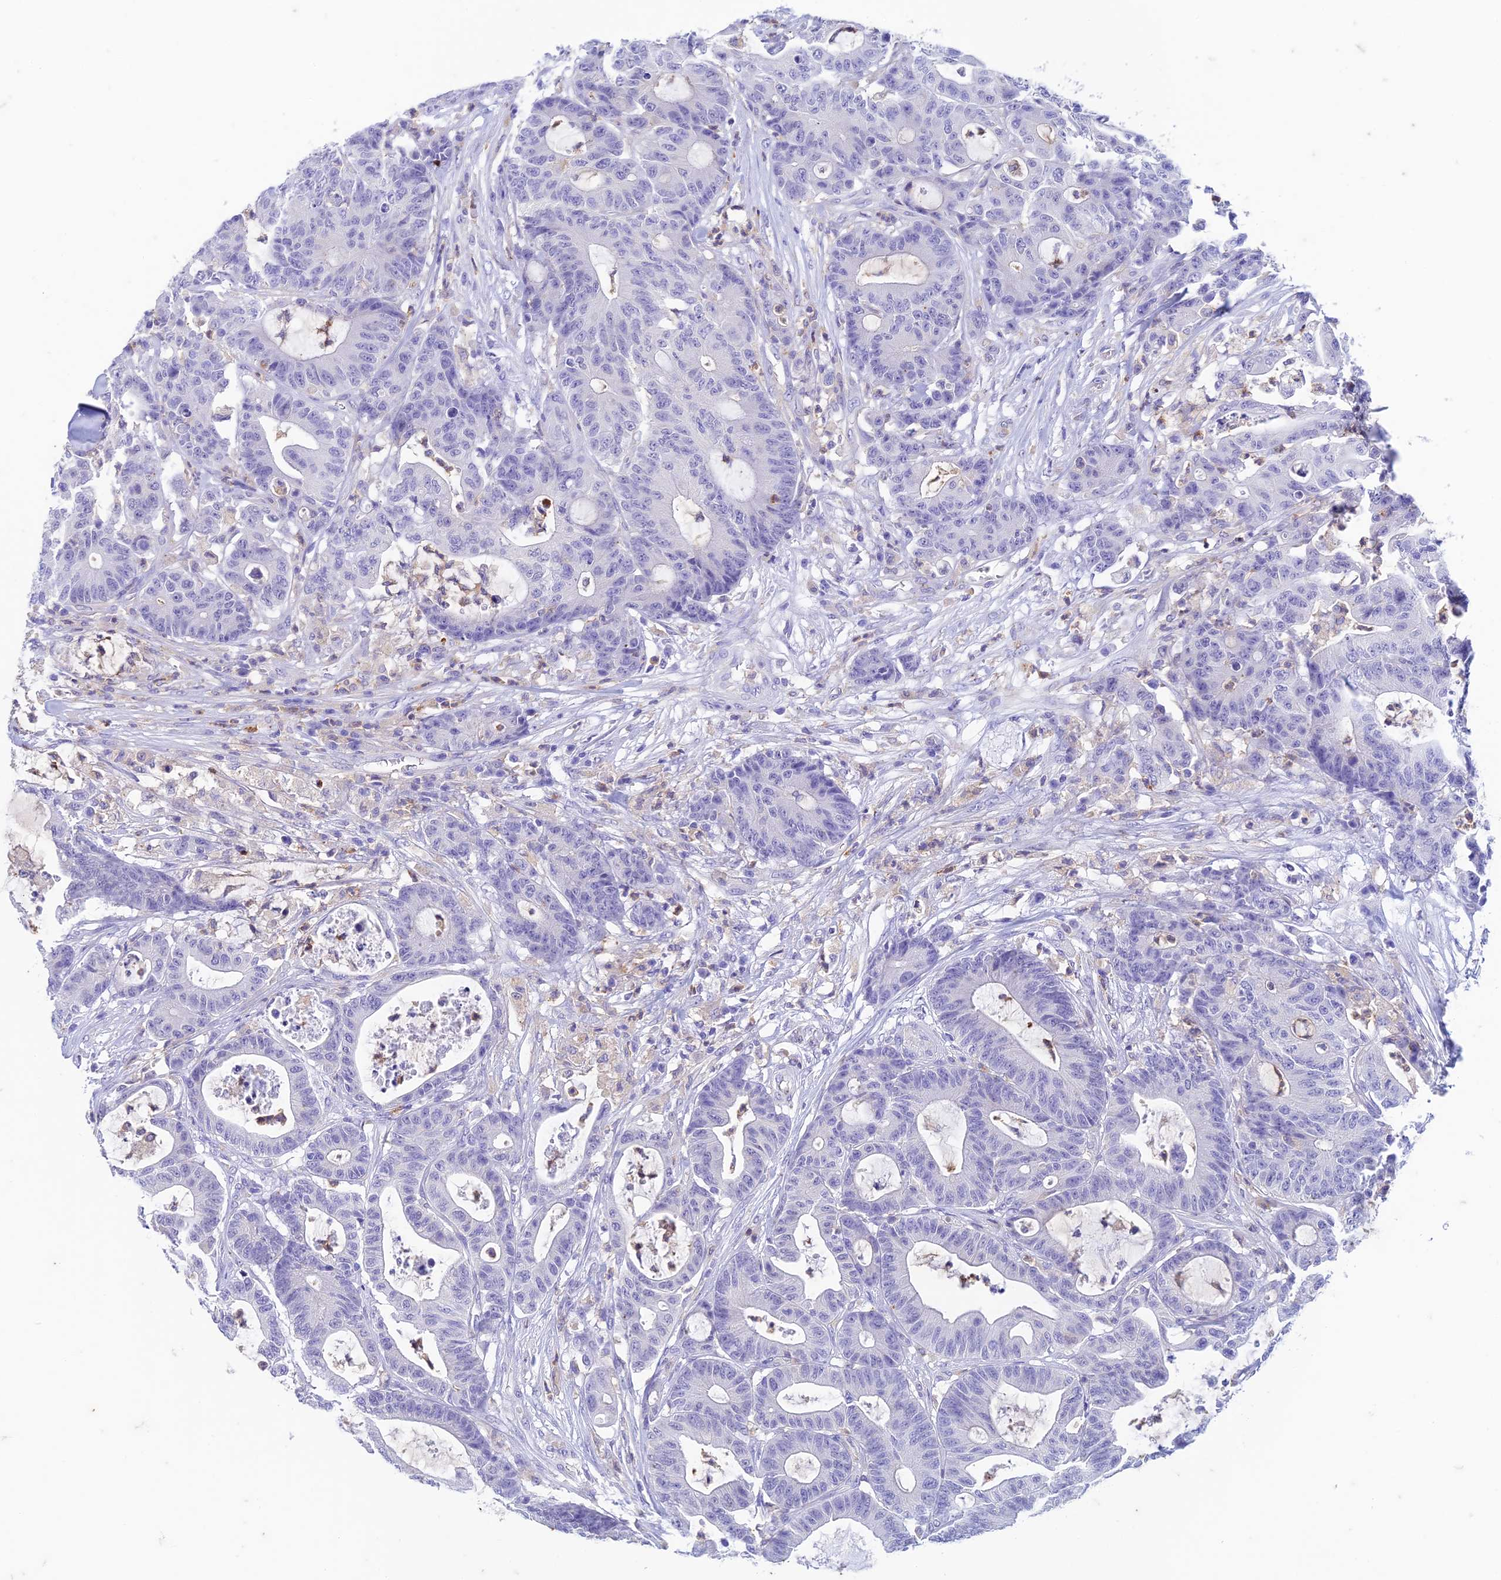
{"staining": {"intensity": "negative", "quantity": "none", "location": "none"}, "tissue": "colorectal cancer", "cell_type": "Tumor cells", "image_type": "cancer", "snomed": [{"axis": "morphology", "description": "Adenocarcinoma, NOS"}, {"axis": "topography", "description": "Colon"}], "caption": "Immunohistochemistry micrograph of adenocarcinoma (colorectal) stained for a protein (brown), which displays no expression in tumor cells.", "gene": "FGF7", "patient": {"sex": "female", "age": 84}}